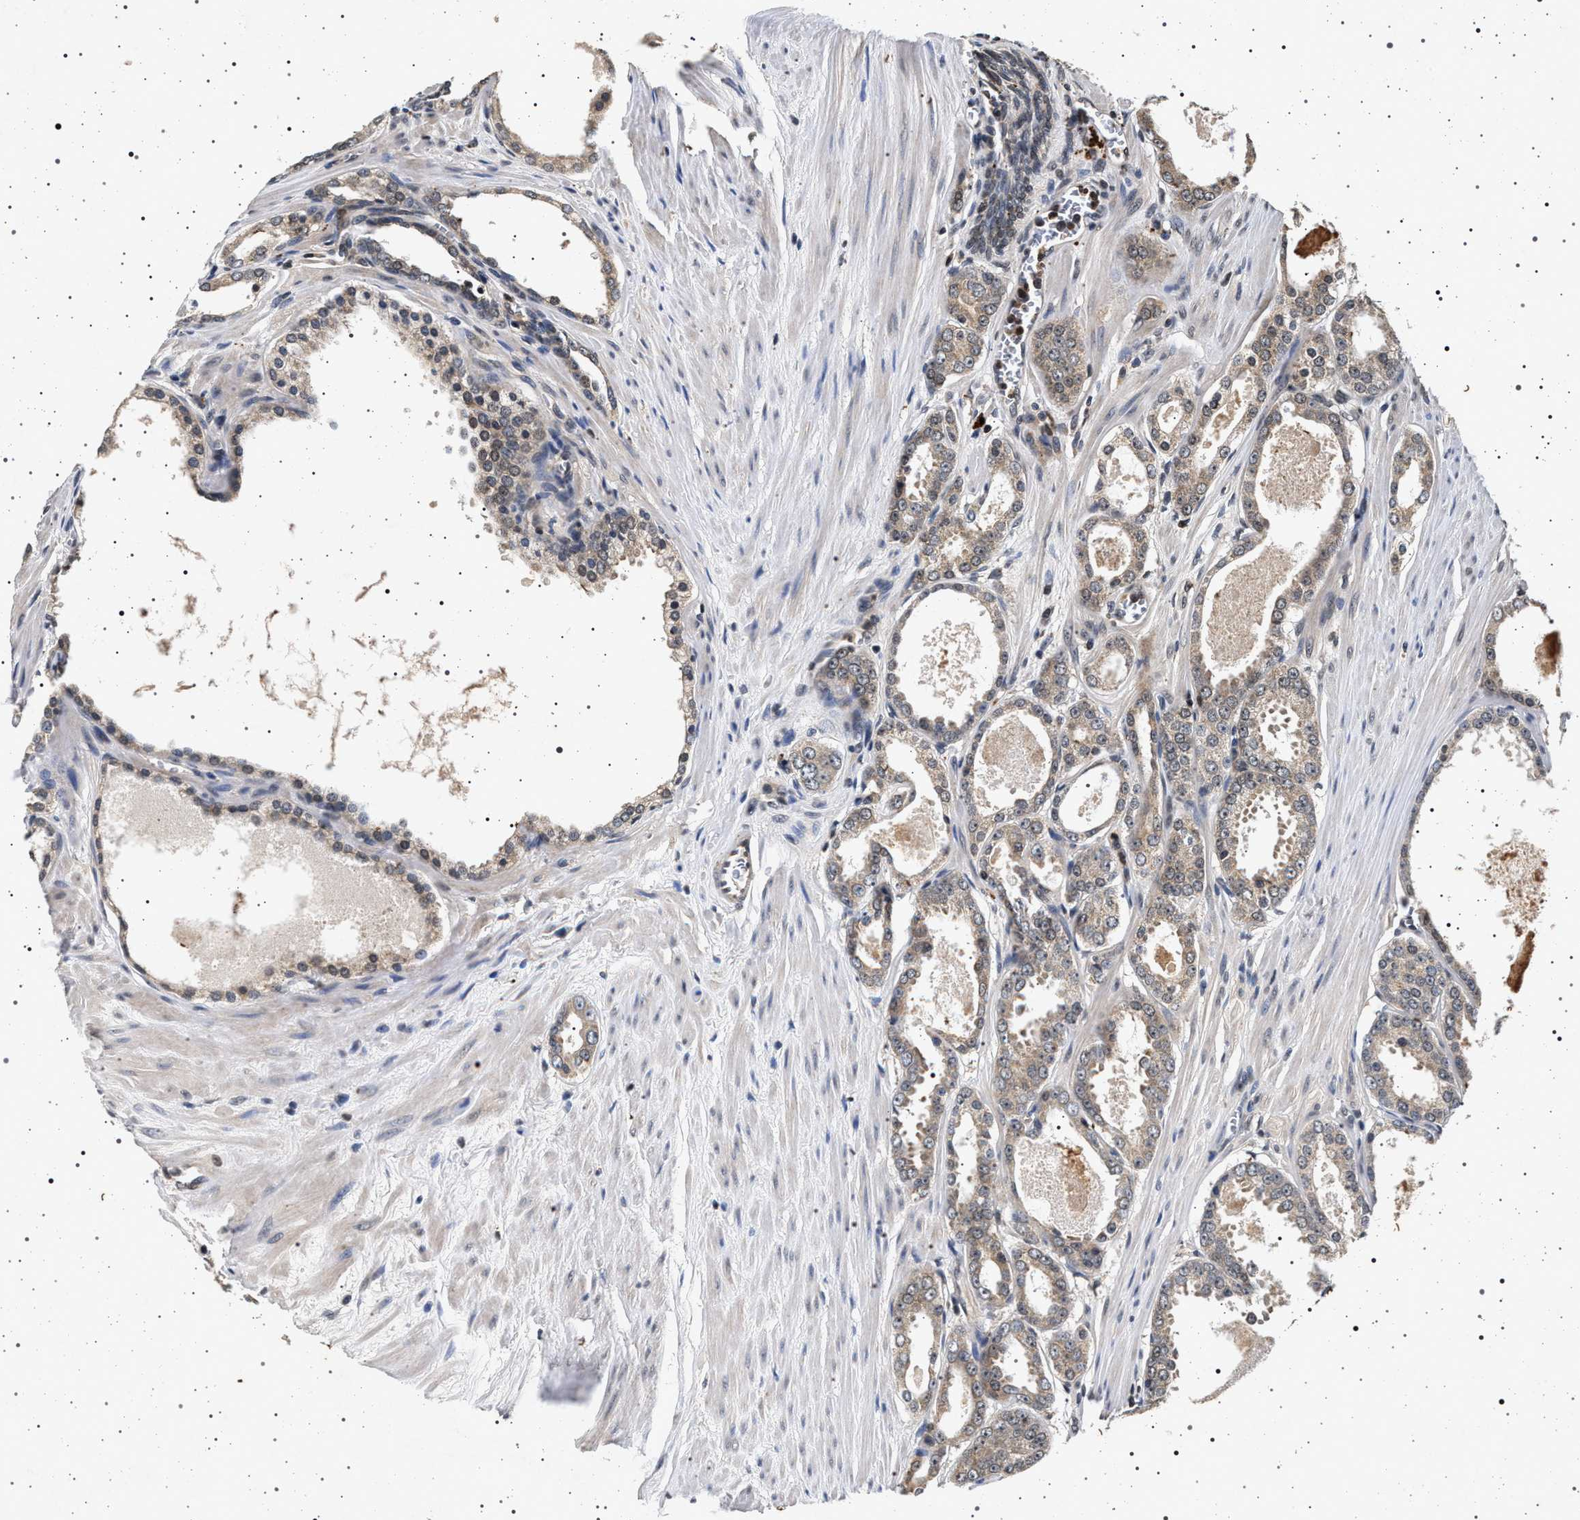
{"staining": {"intensity": "weak", "quantity": ">75%", "location": "cytoplasmic/membranous"}, "tissue": "prostate cancer", "cell_type": "Tumor cells", "image_type": "cancer", "snomed": [{"axis": "morphology", "description": "Adenocarcinoma, Low grade"}, {"axis": "topography", "description": "Prostate"}], "caption": "Immunohistochemical staining of prostate cancer (low-grade adenocarcinoma) shows weak cytoplasmic/membranous protein staining in about >75% of tumor cells.", "gene": "CDKN1B", "patient": {"sex": "male", "age": 57}}